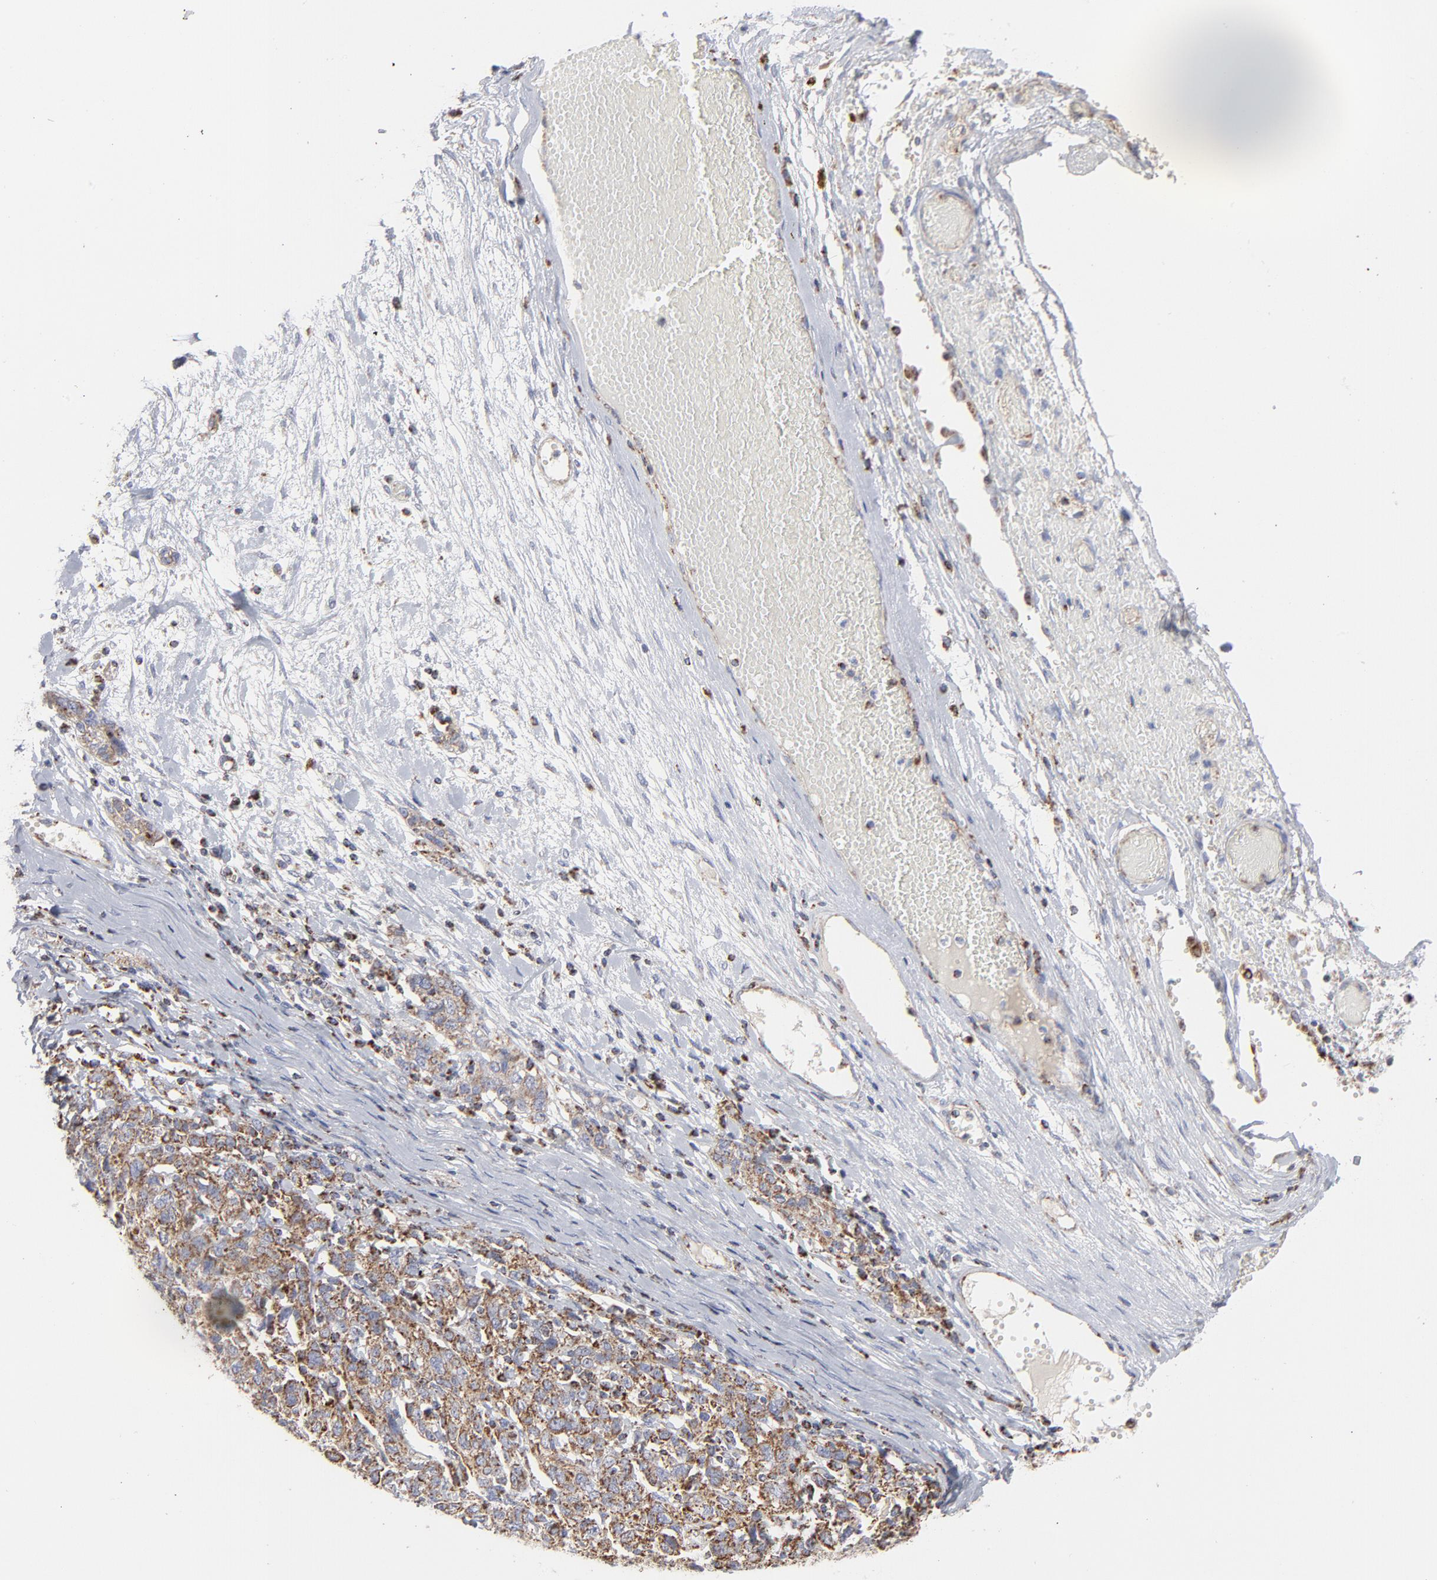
{"staining": {"intensity": "moderate", "quantity": ">75%", "location": "cytoplasmic/membranous"}, "tissue": "ovarian cancer", "cell_type": "Tumor cells", "image_type": "cancer", "snomed": [{"axis": "morphology", "description": "Cystadenocarcinoma, serous, NOS"}, {"axis": "topography", "description": "Ovary"}], "caption": "Immunohistochemistry image of ovarian serous cystadenocarcinoma stained for a protein (brown), which demonstrates medium levels of moderate cytoplasmic/membranous expression in about >75% of tumor cells.", "gene": "ASB3", "patient": {"sex": "female", "age": 71}}